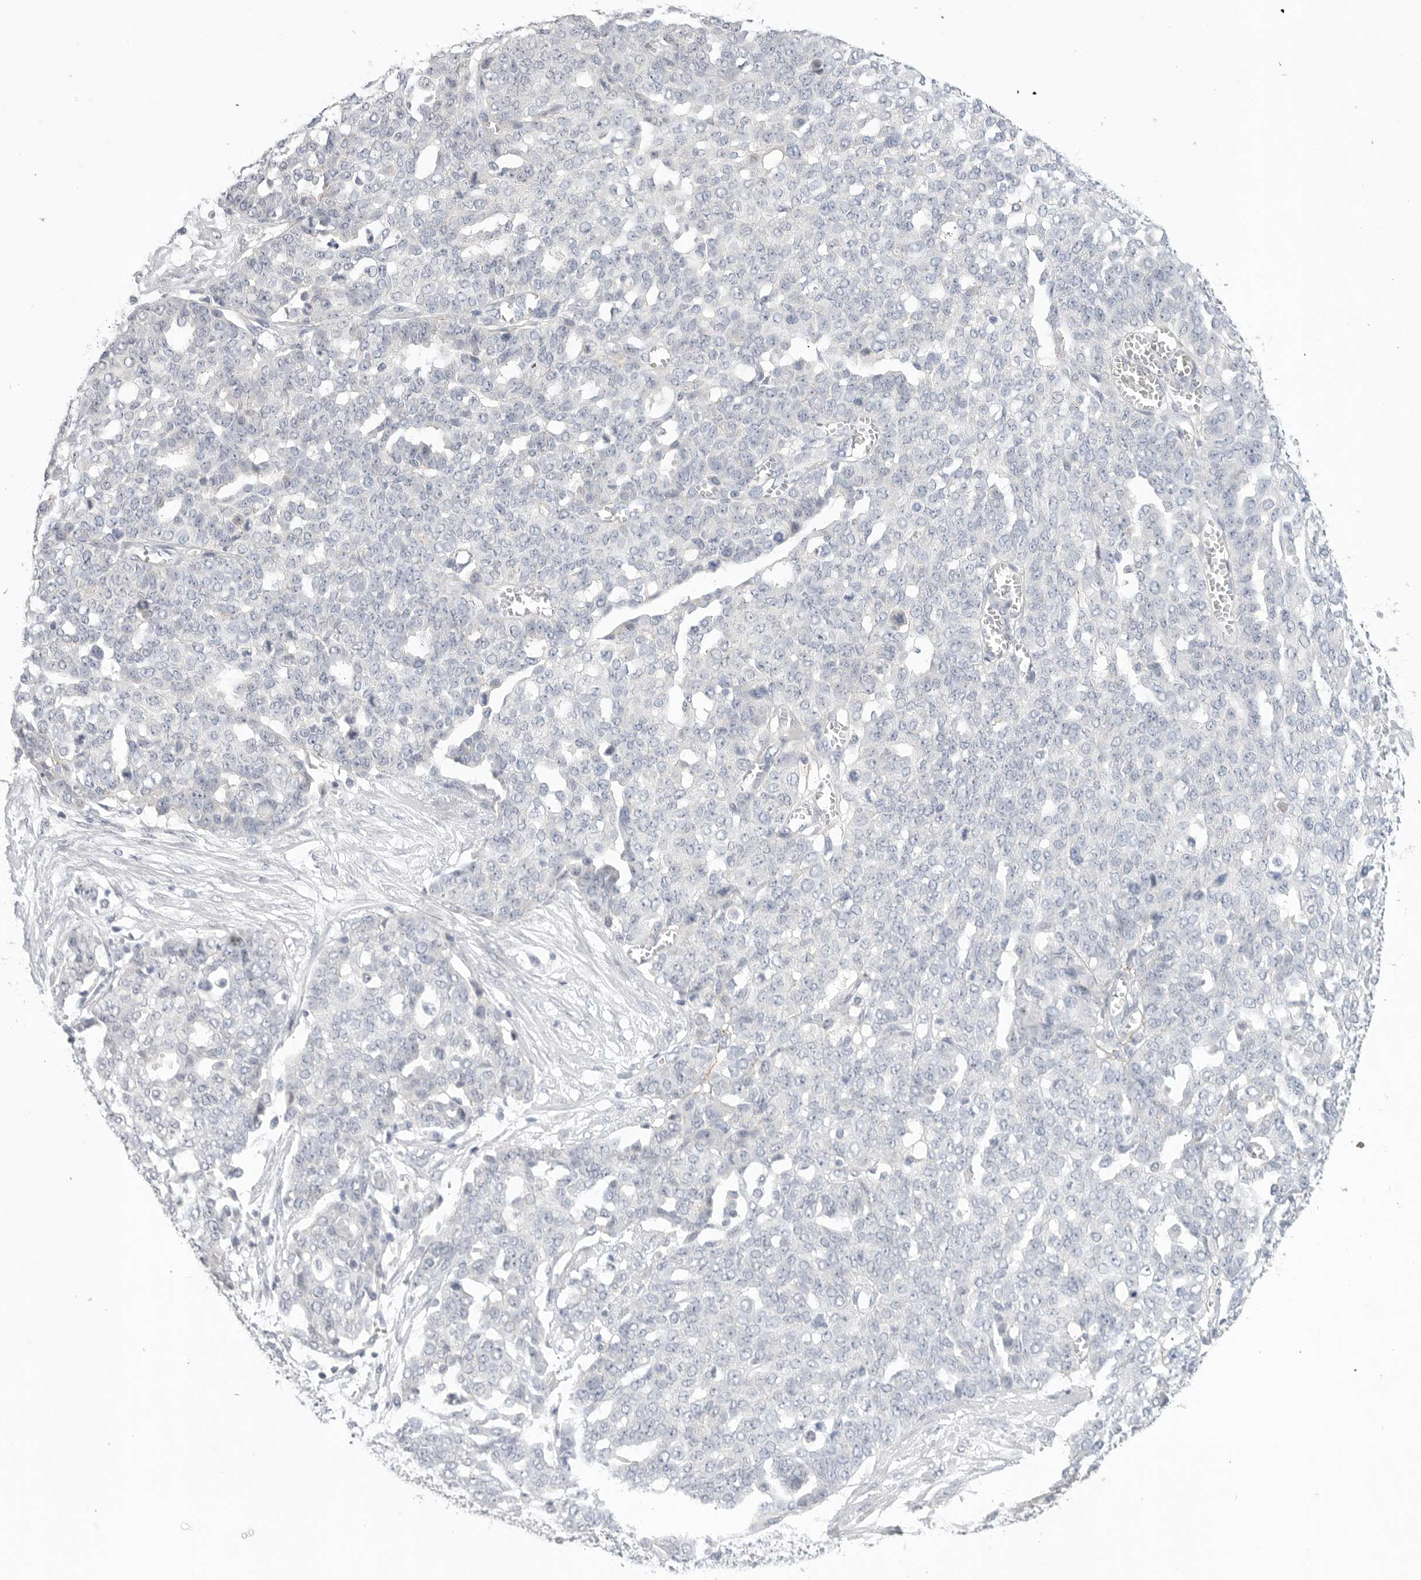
{"staining": {"intensity": "negative", "quantity": "none", "location": "none"}, "tissue": "ovarian cancer", "cell_type": "Tumor cells", "image_type": "cancer", "snomed": [{"axis": "morphology", "description": "Cystadenocarcinoma, serous, NOS"}, {"axis": "topography", "description": "Soft tissue"}, {"axis": "topography", "description": "Ovary"}], "caption": "An immunohistochemistry image of ovarian cancer (serous cystadenocarcinoma) is shown. There is no staining in tumor cells of ovarian cancer (serous cystadenocarcinoma). (Immunohistochemistry, brightfield microscopy, high magnification).", "gene": "FBN2", "patient": {"sex": "female", "age": 57}}